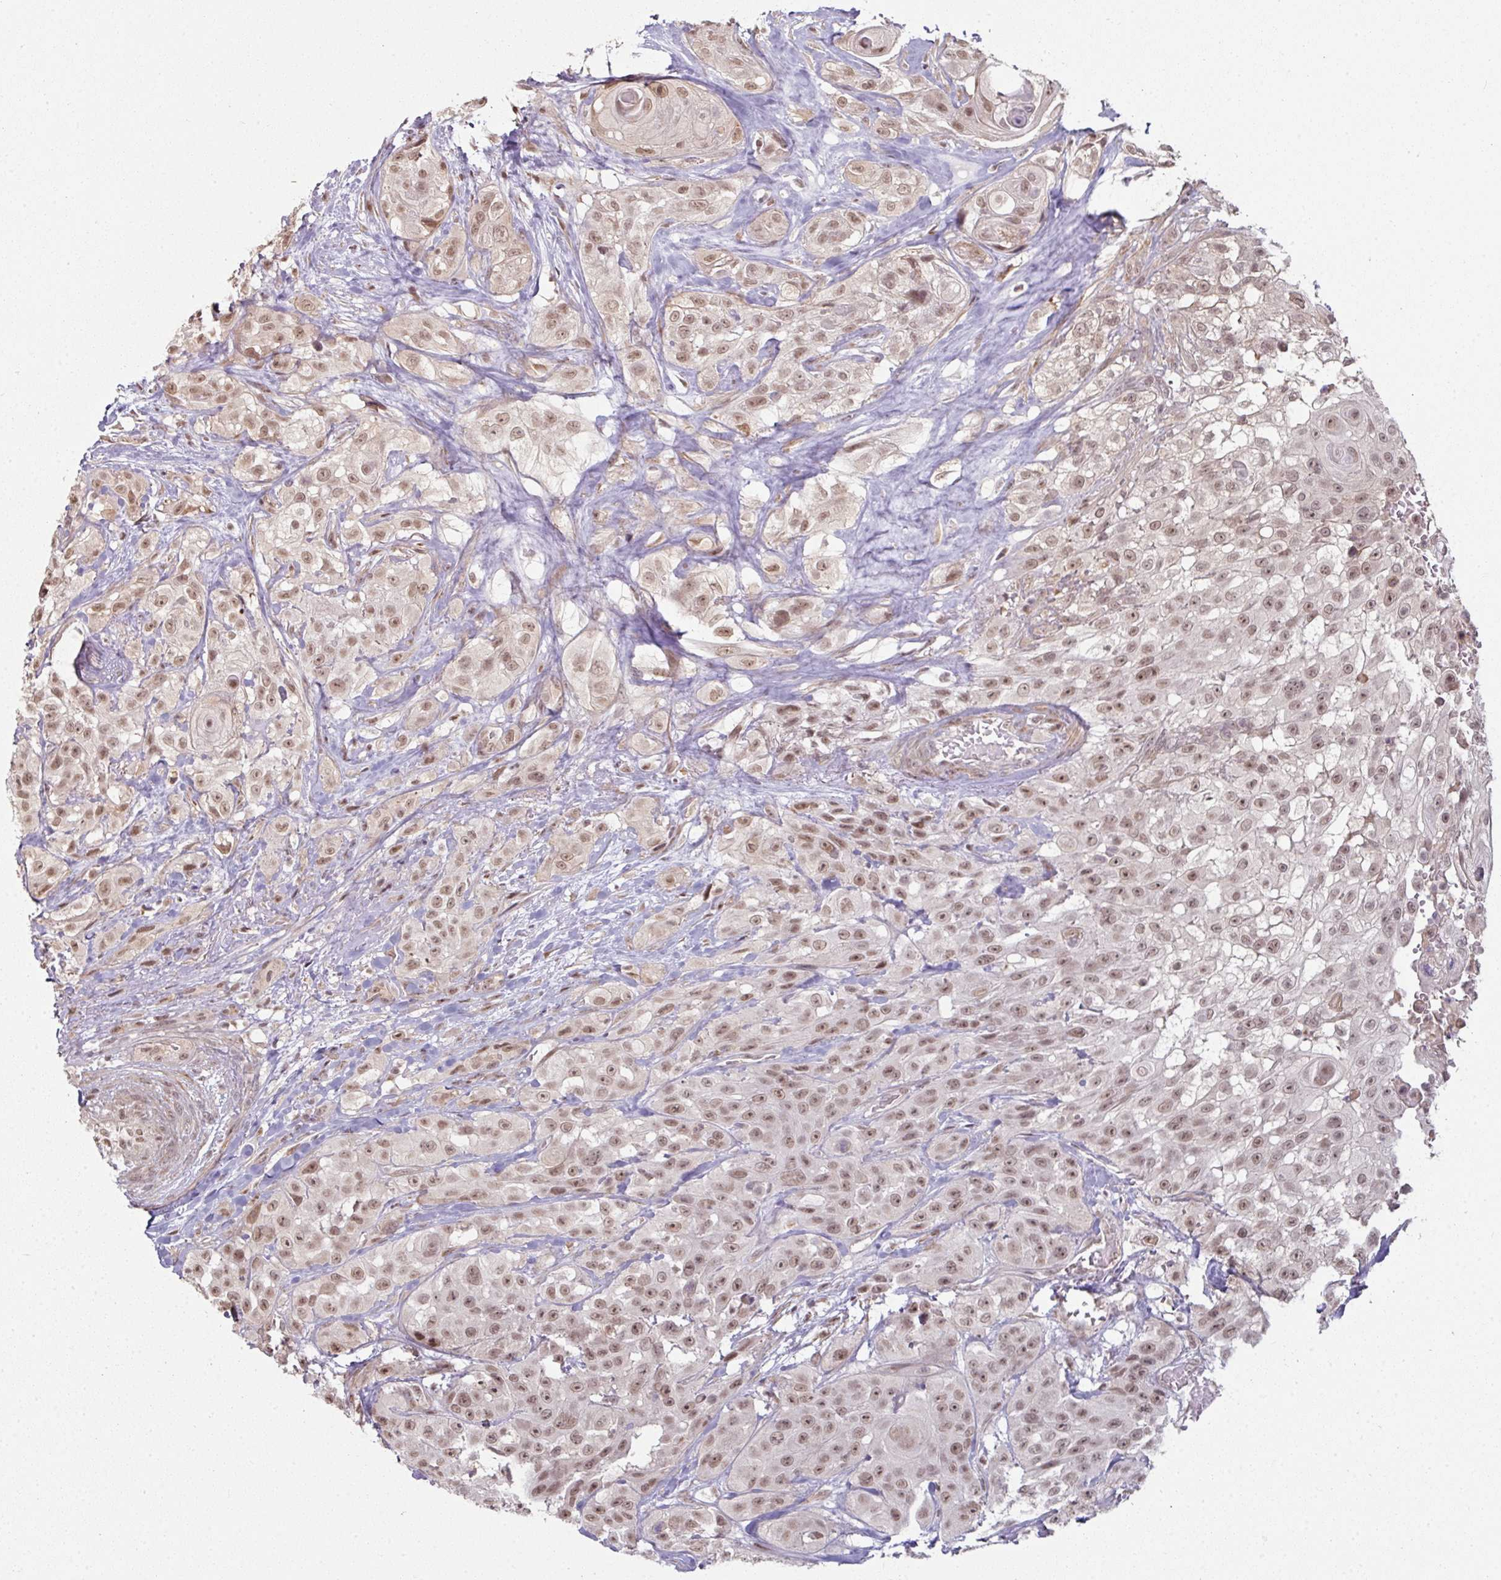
{"staining": {"intensity": "moderate", "quantity": ">75%", "location": "nuclear"}, "tissue": "head and neck cancer", "cell_type": "Tumor cells", "image_type": "cancer", "snomed": [{"axis": "morphology", "description": "Squamous cell carcinoma, NOS"}, {"axis": "topography", "description": "Head-Neck"}], "caption": "Immunohistochemistry (IHC) (DAB (3,3'-diaminobenzidine)) staining of human squamous cell carcinoma (head and neck) reveals moderate nuclear protein expression in approximately >75% of tumor cells.", "gene": "GTF2H3", "patient": {"sex": "male", "age": 83}}